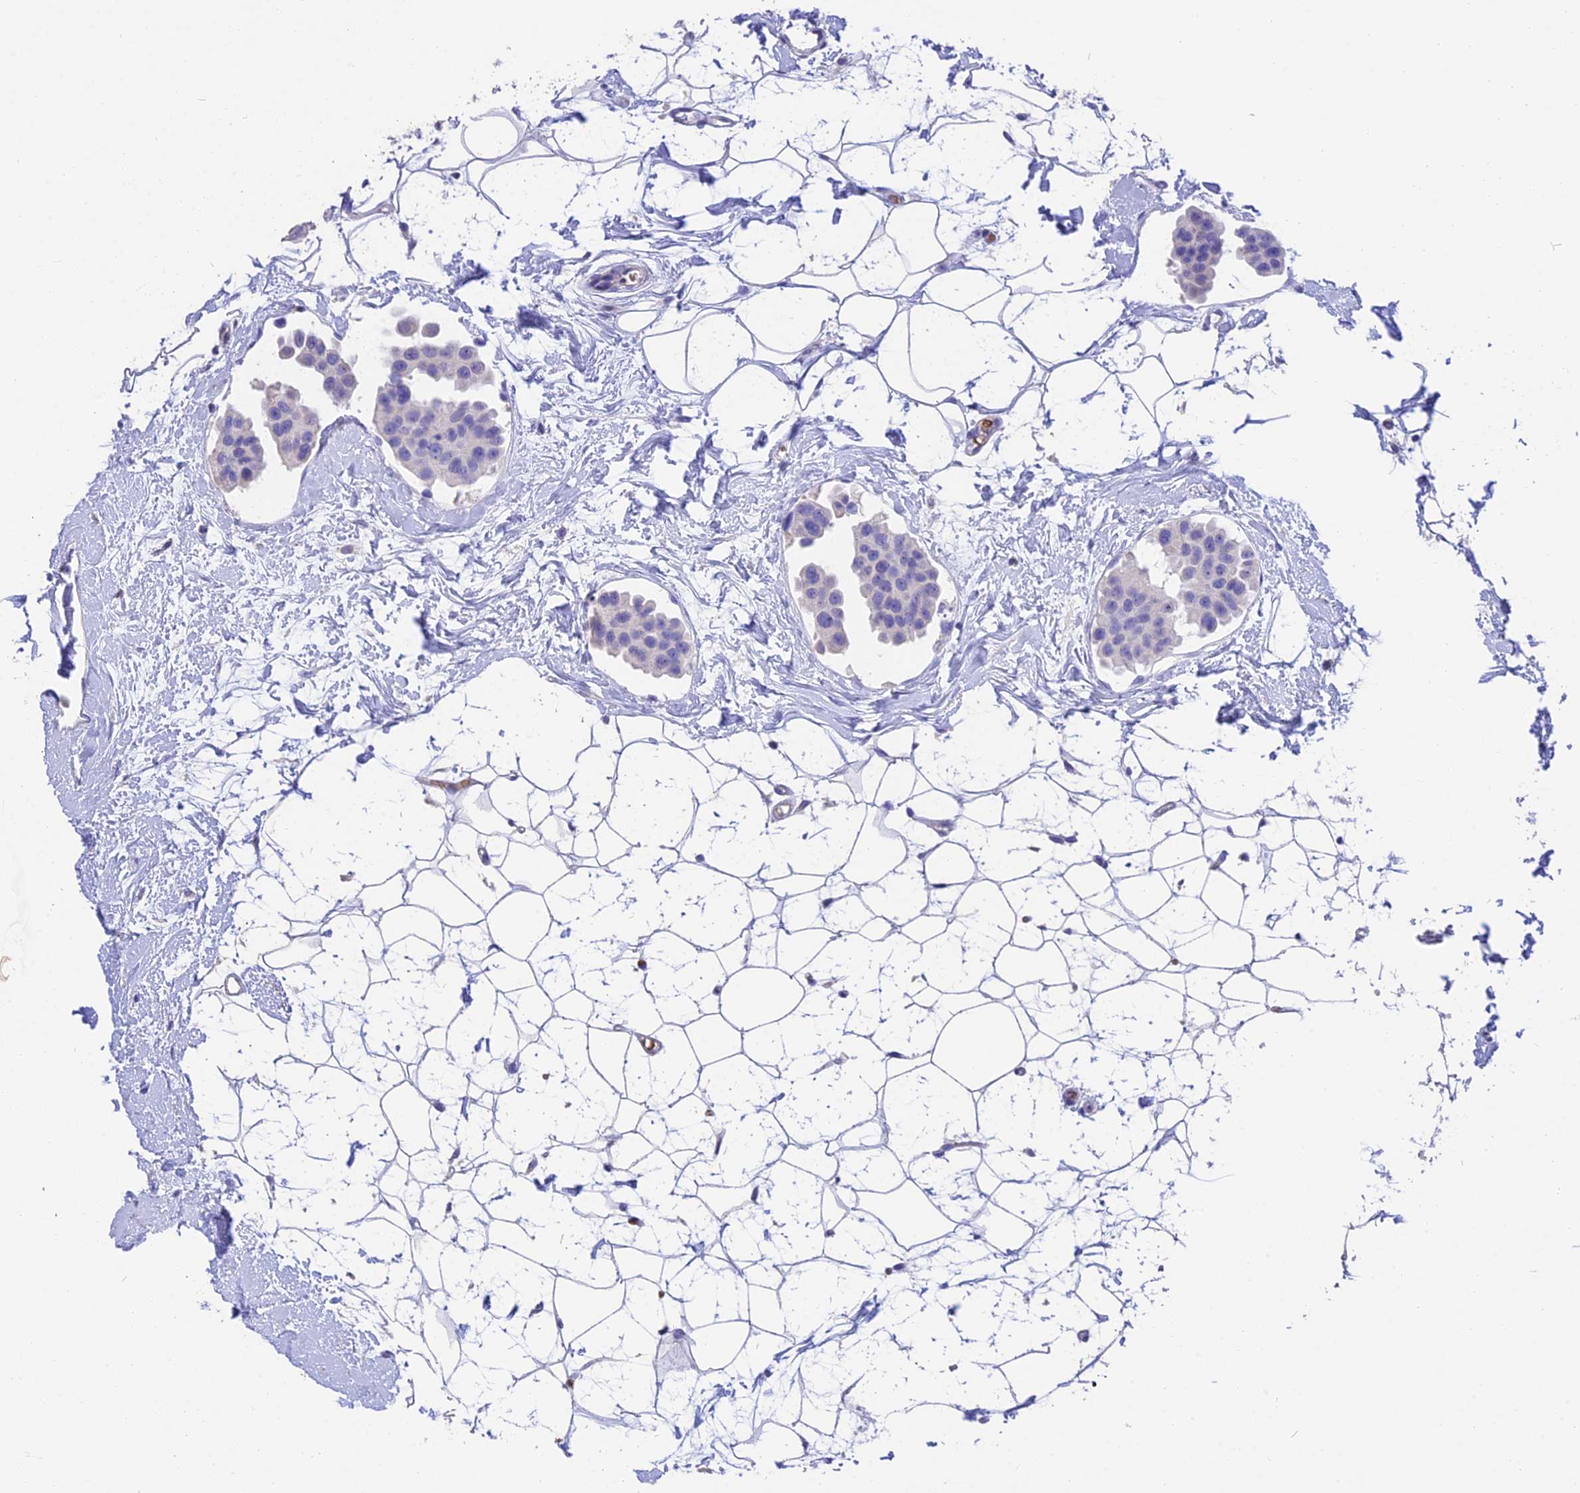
{"staining": {"intensity": "negative", "quantity": "none", "location": "none"}, "tissue": "breast cancer", "cell_type": "Tumor cells", "image_type": "cancer", "snomed": [{"axis": "morphology", "description": "Normal tissue, NOS"}, {"axis": "morphology", "description": "Duct carcinoma"}, {"axis": "topography", "description": "Breast"}], "caption": "Immunohistochemistry (IHC) of human breast intraductal carcinoma reveals no staining in tumor cells.", "gene": "TNNC2", "patient": {"sex": "female", "age": 39}}